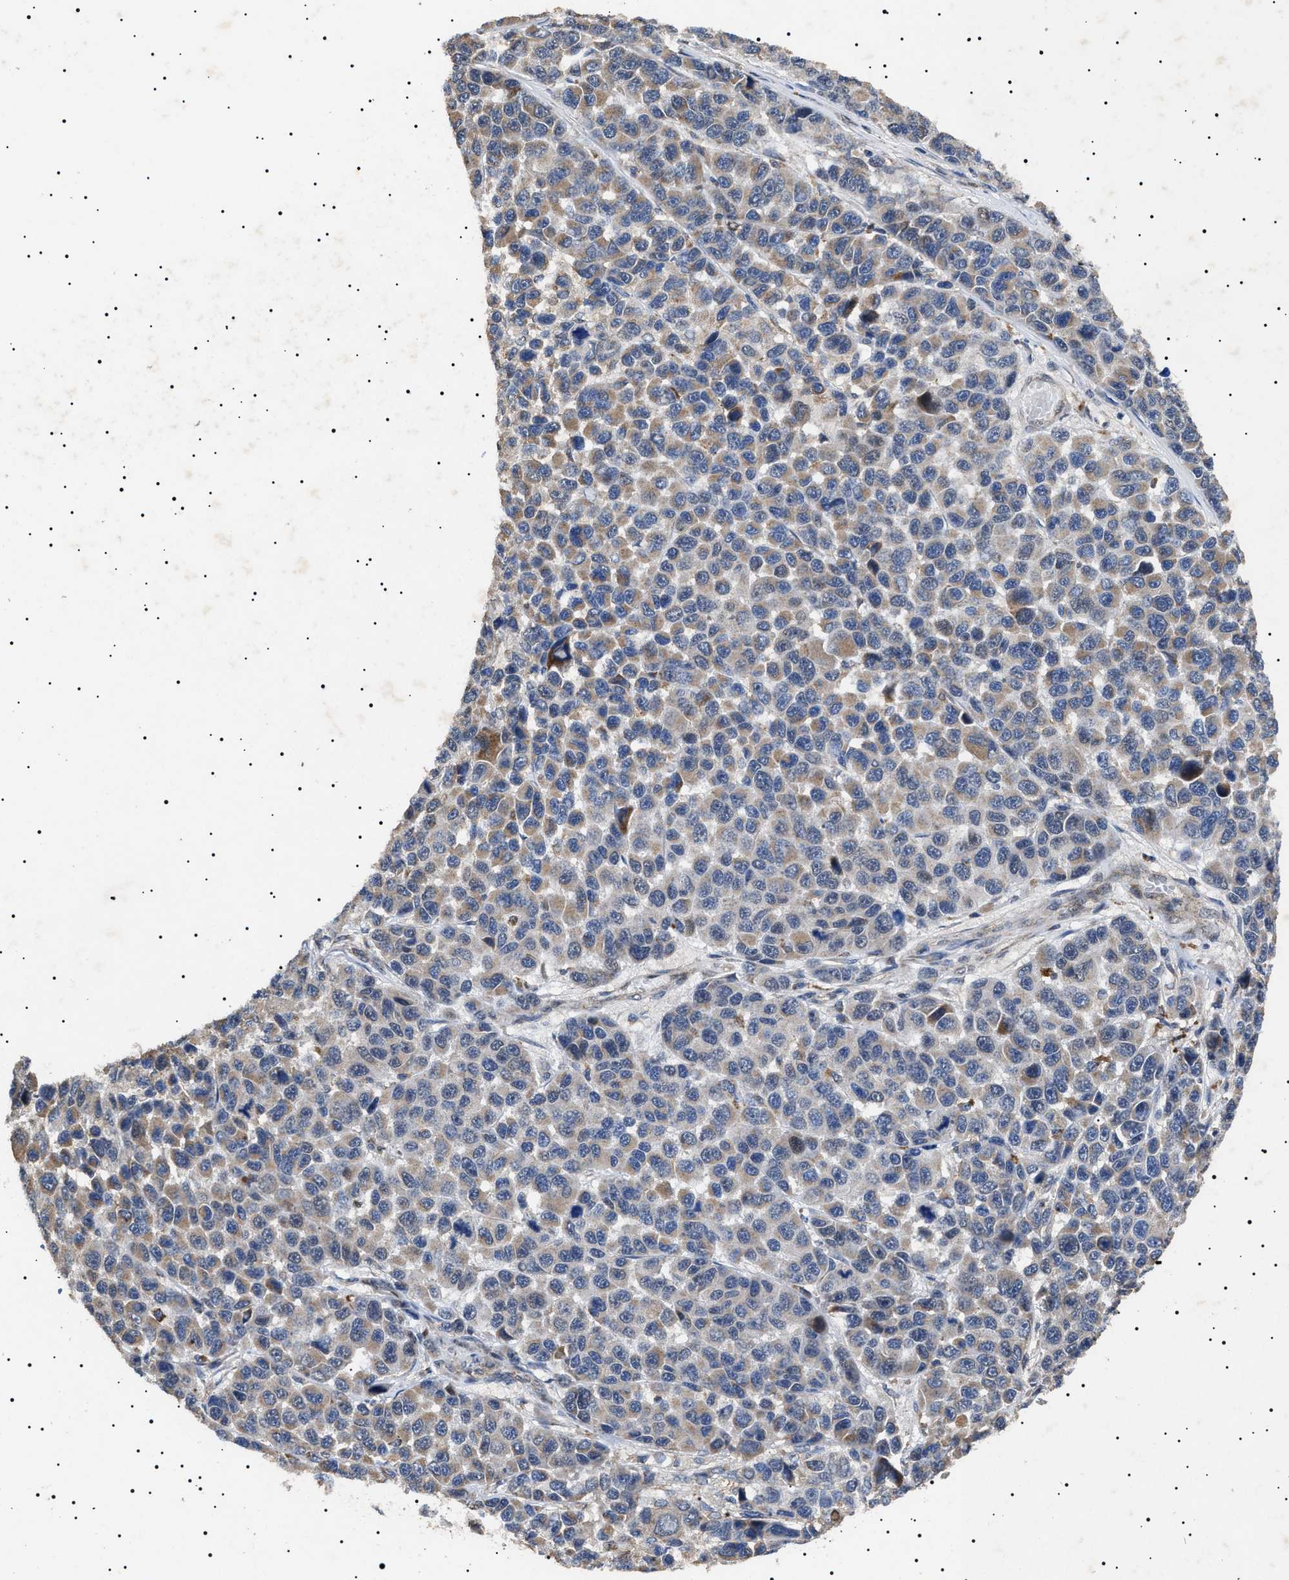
{"staining": {"intensity": "moderate", "quantity": ">75%", "location": "cytoplasmic/membranous"}, "tissue": "melanoma", "cell_type": "Tumor cells", "image_type": "cancer", "snomed": [{"axis": "morphology", "description": "Malignant melanoma, NOS"}, {"axis": "topography", "description": "Skin"}], "caption": "This histopathology image reveals melanoma stained with immunohistochemistry (IHC) to label a protein in brown. The cytoplasmic/membranous of tumor cells show moderate positivity for the protein. Nuclei are counter-stained blue.", "gene": "RAB34", "patient": {"sex": "male", "age": 53}}